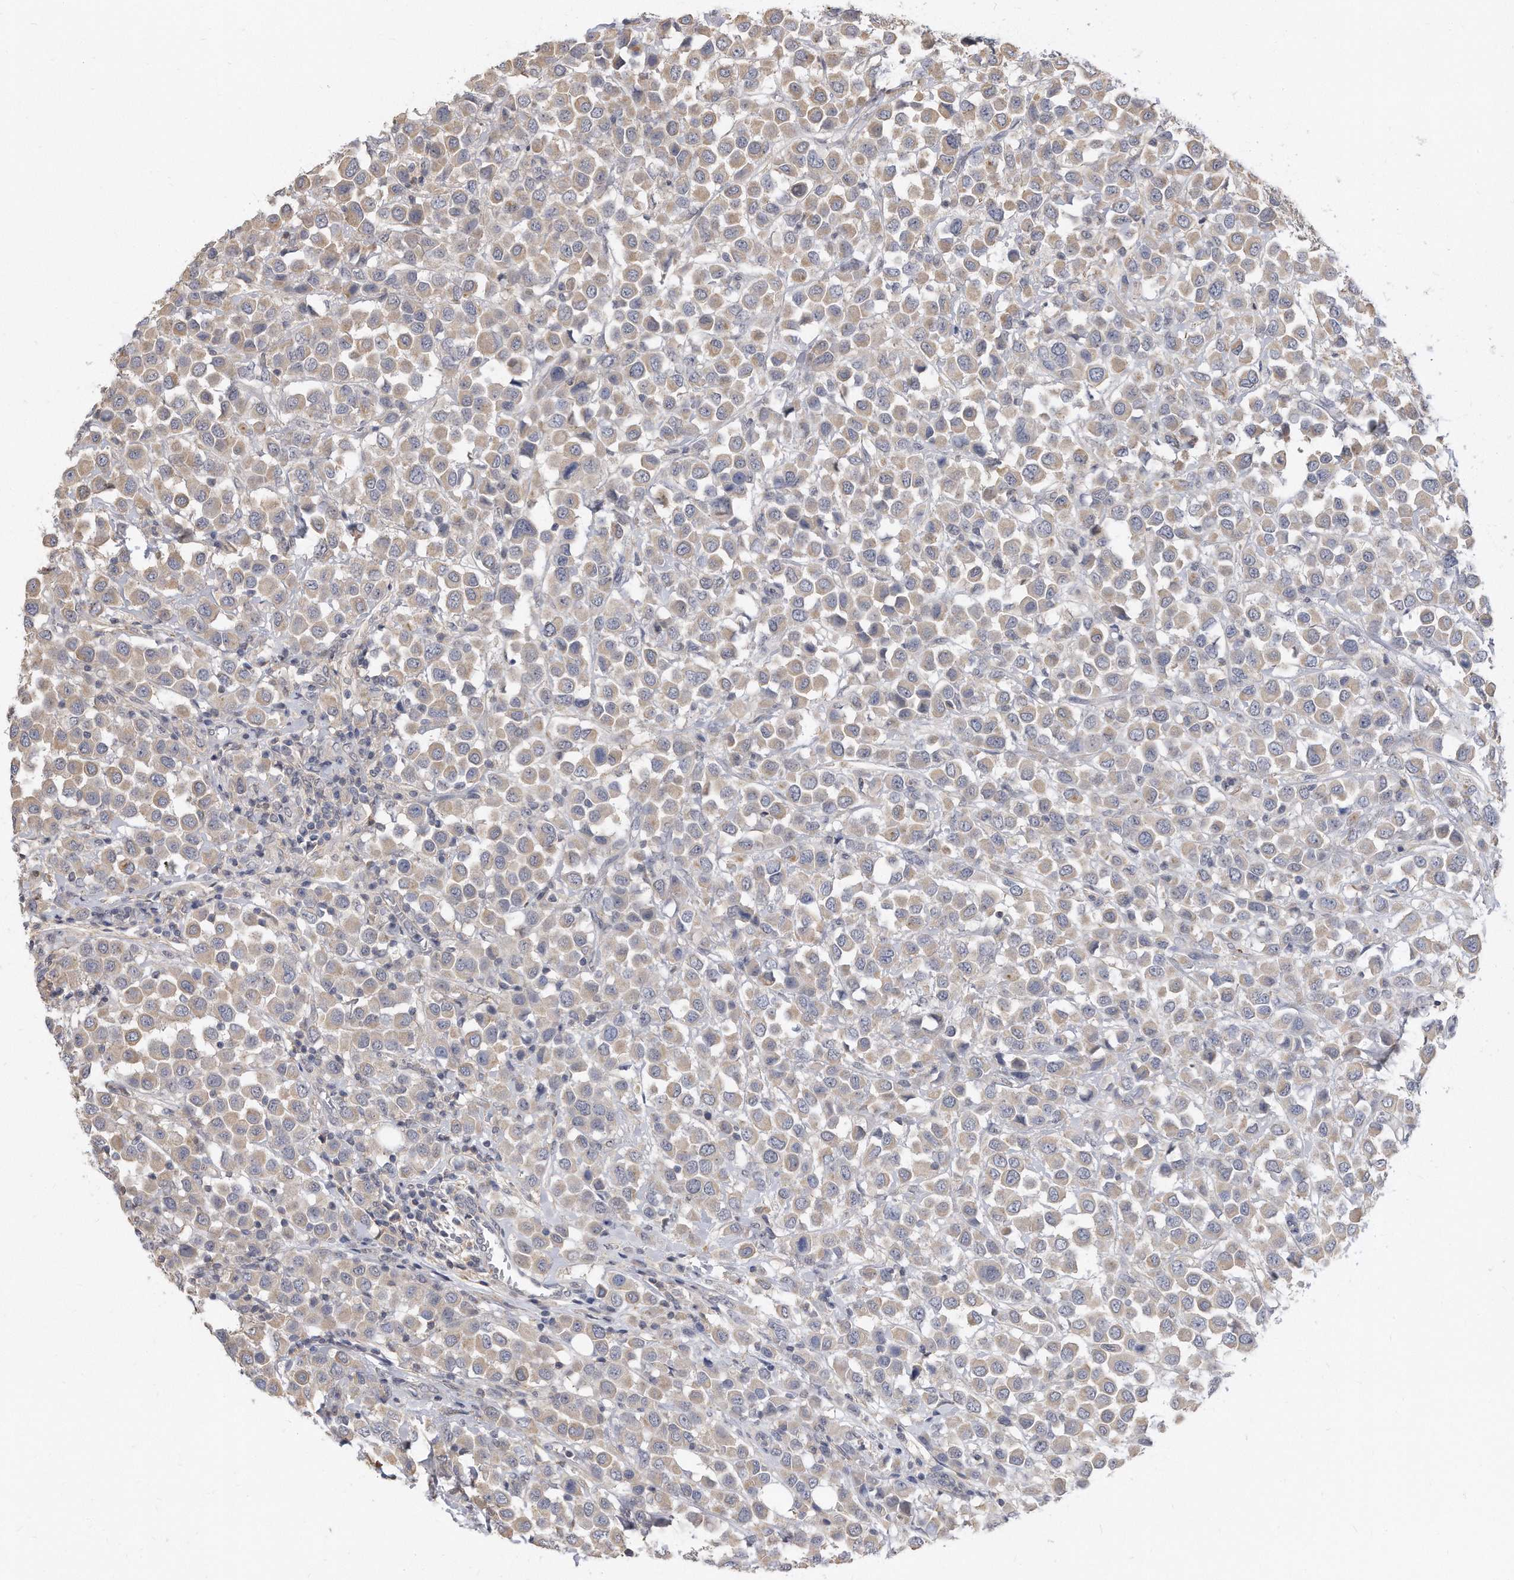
{"staining": {"intensity": "weak", "quantity": ">75%", "location": "cytoplasmic/membranous"}, "tissue": "breast cancer", "cell_type": "Tumor cells", "image_type": "cancer", "snomed": [{"axis": "morphology", "description": "Duct carcinoma"}, {"axis": "topography", "description": "Breast"}], "caption": "Human breast cancer stained for a protein (brown) exhibits weak cytoplasmic/membranous positive positivity in approximately >75% of tumor cells.", "gene": "TCP1", "patient": {"sex": "female", "age": 61}}